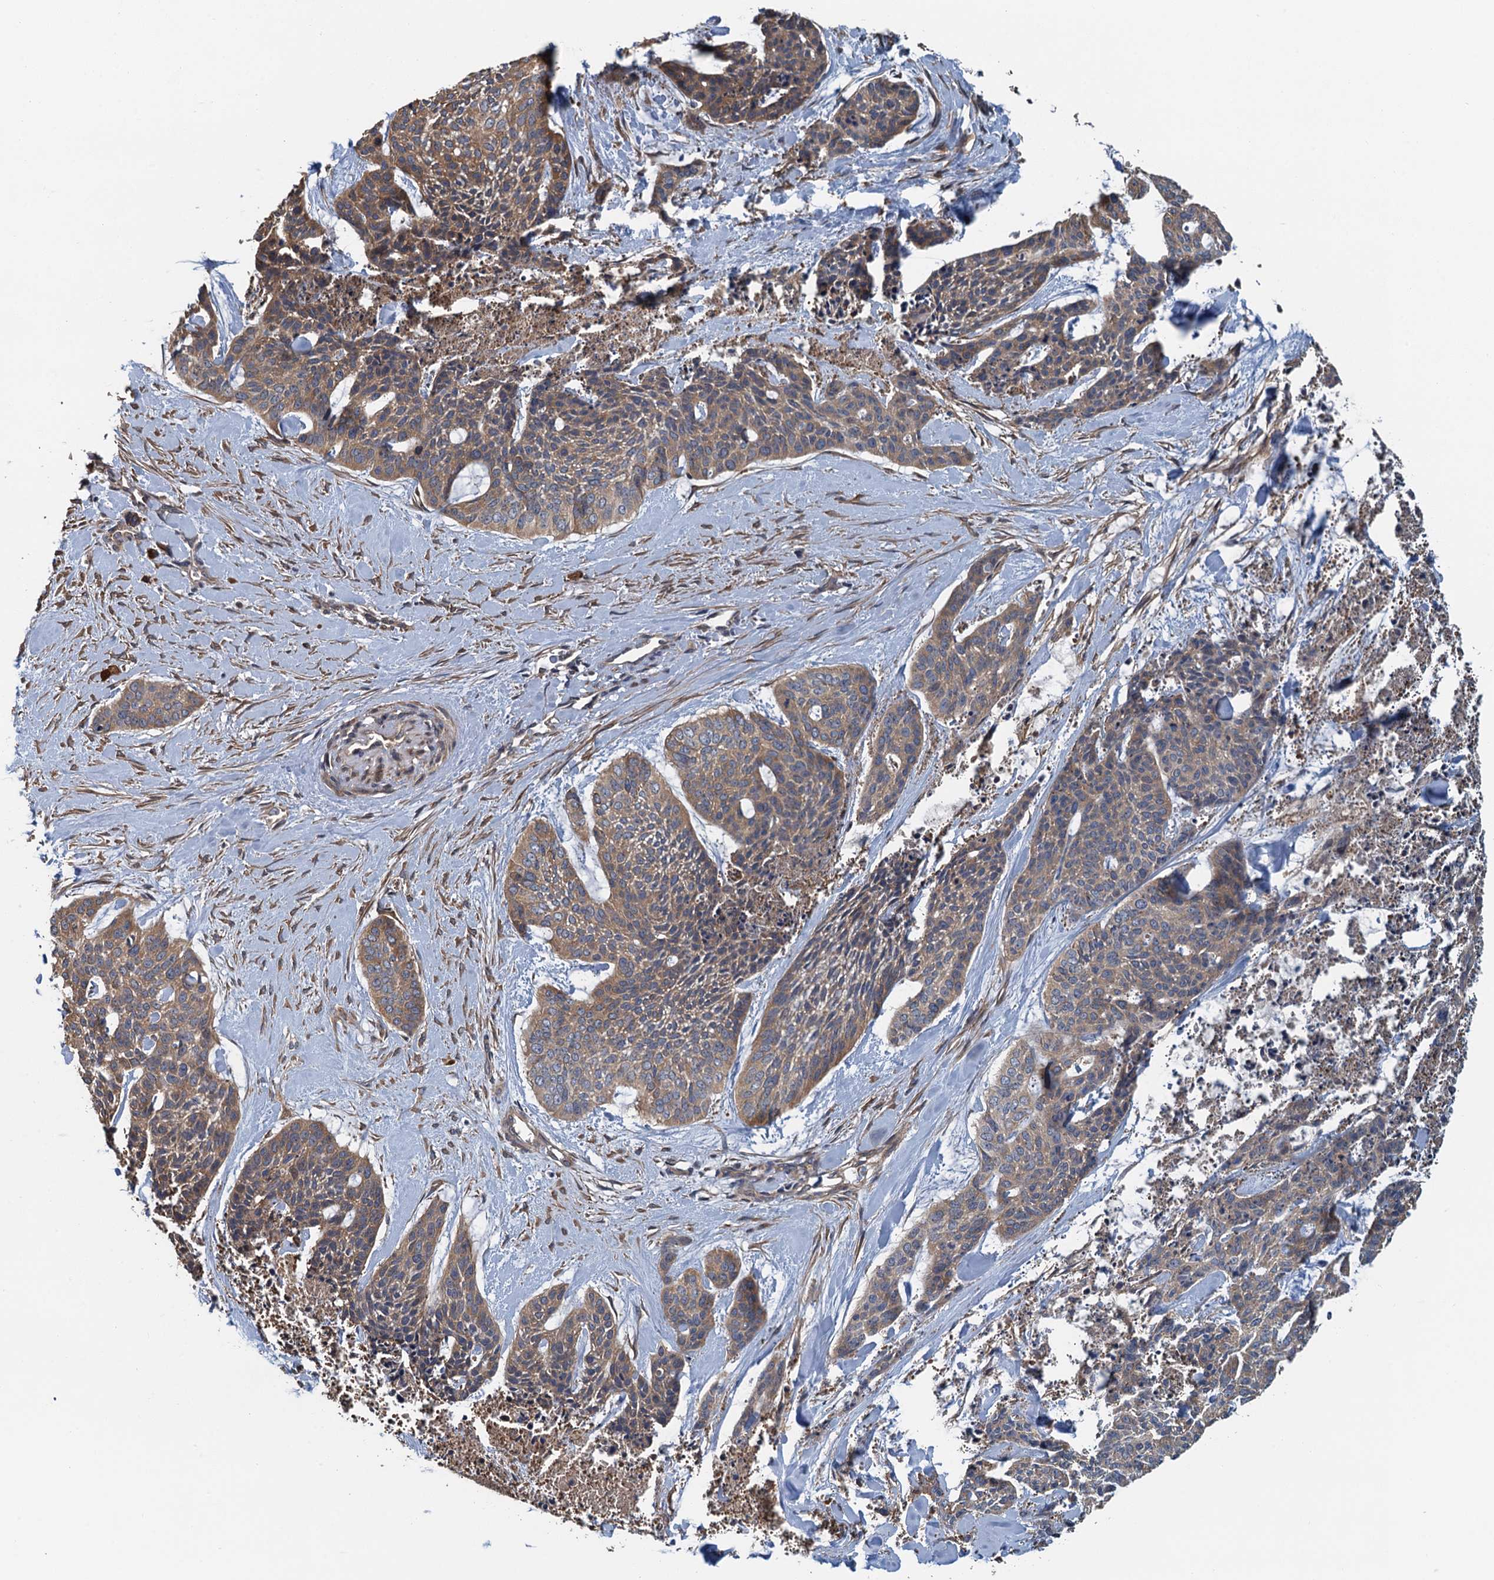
{"staining": {"intensity": "moderate", "quantity": ">75%", "location": "cytoplasmic/membranous"}, "tissue": "skin cancer", "cell_type": "Tumor cells", "image_type": "cancer", "snomed": [{"axis": "morphology", "description": "Basal cell carcinoma"}, {"axis": "topography", "description": "Skin"}], "caption": "Immunohistochemical staining of skin cancer demonstrates medium levels of moderate cytoplasmic/membranous protein positivity in approximately >75% of tumor cells.", "gene": "MEAK7", "patient": {"sex": "female", "age": 64}}